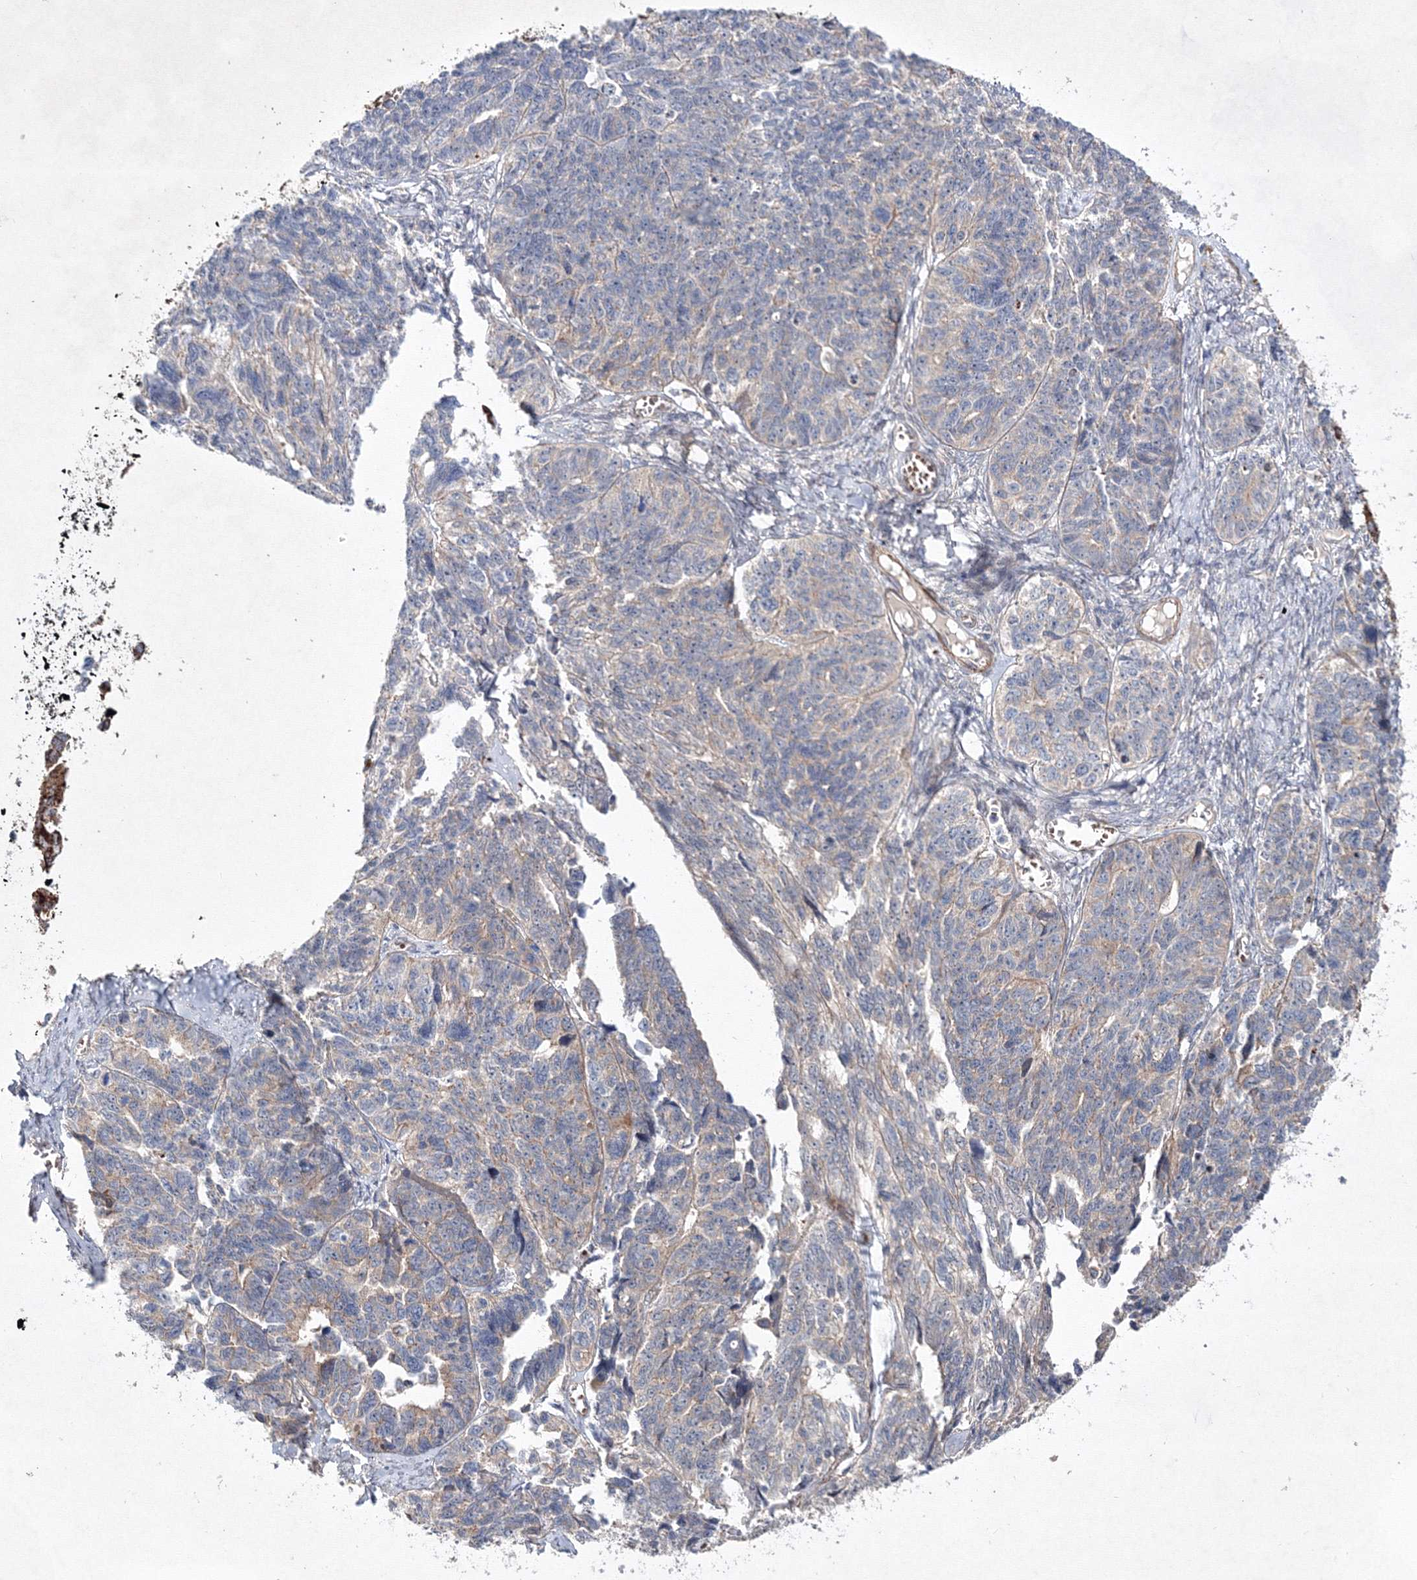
{"staining": {"intensity": "weak", "quantity": ">75%", "location": "cytoplasmic/membranous"}, "tissue": "ovarian cancer", "cell_type": "Tumor cells", "image_type": "cancer", "snomed": [{"axis": "morphology", "description": "Cystadenocarcinoma, serous, NOS"}, {"axis": "topography", "description": "Ovary"}], "caption": "Immunohistochemical staining of serous cystadenocarcinoma (ovarian) reveals low levels of weak cytoplasmic/membranous staining in approximately >75% of tumor cells. (brown staining indicates protein expression, while blue staining denotes nuclei).", "gene": "GFM1", "patient": {"sex": "female", "age": 79}}